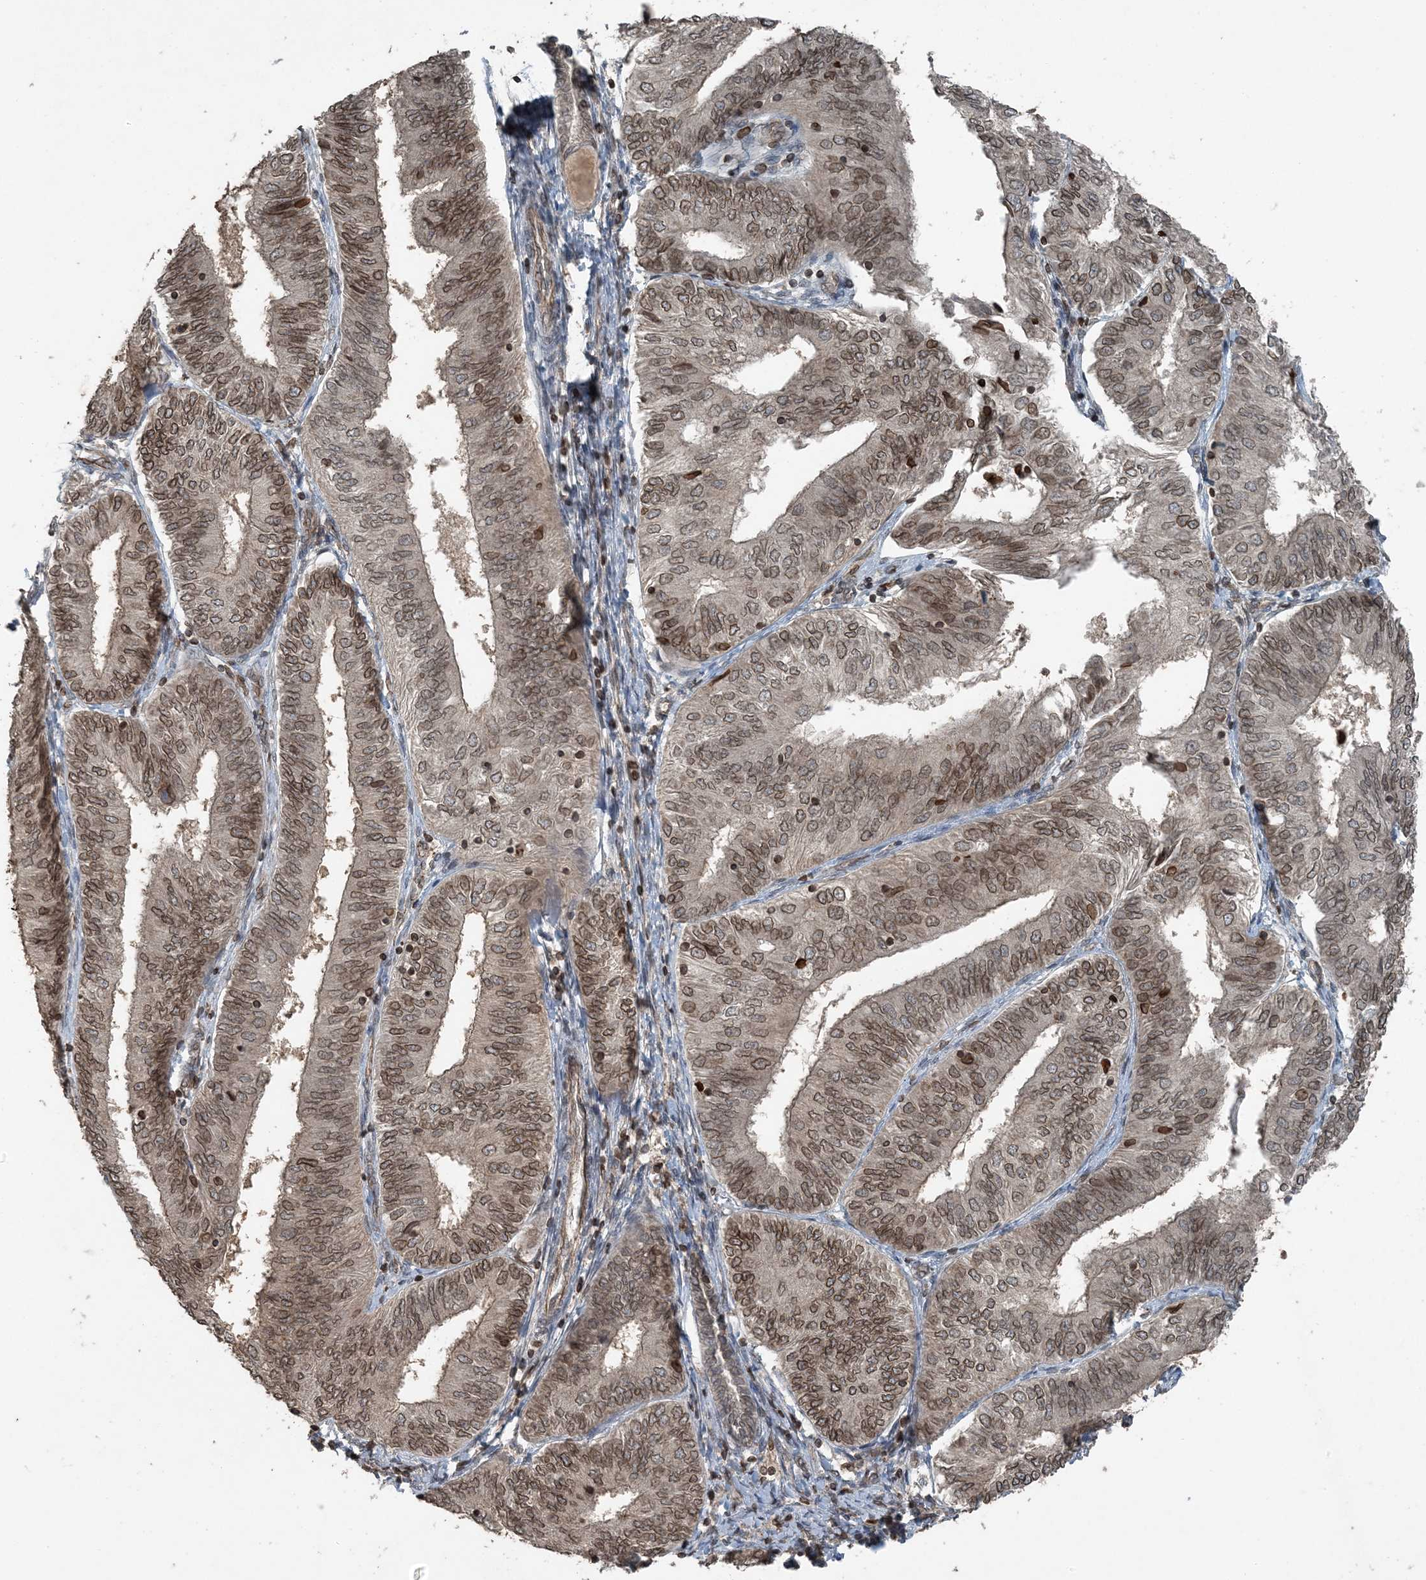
{"staining": {"intensity": "strong", "quantity": ">75%", "location": "cytoplasmic/membranous,nuclear"}, "tissue": "endometrial cancer", "cell_type": "Tumor cells", "image_type": "cancer", "snomed": [{"axis": "morphology", "description": "Adenocarcinoma, NOS"}, {"axis": "topography", "description": "Endometrium"}], "caption": "A micrograph showing strong cytoplasmic/membranous and nuclear staining in approximately >75% of tumor cells in endometrial cancer, as visualized by brown immunohistochemical staining.", "gene": "ZFAND2B", "patient": {"sex": "female", "age": 58}}